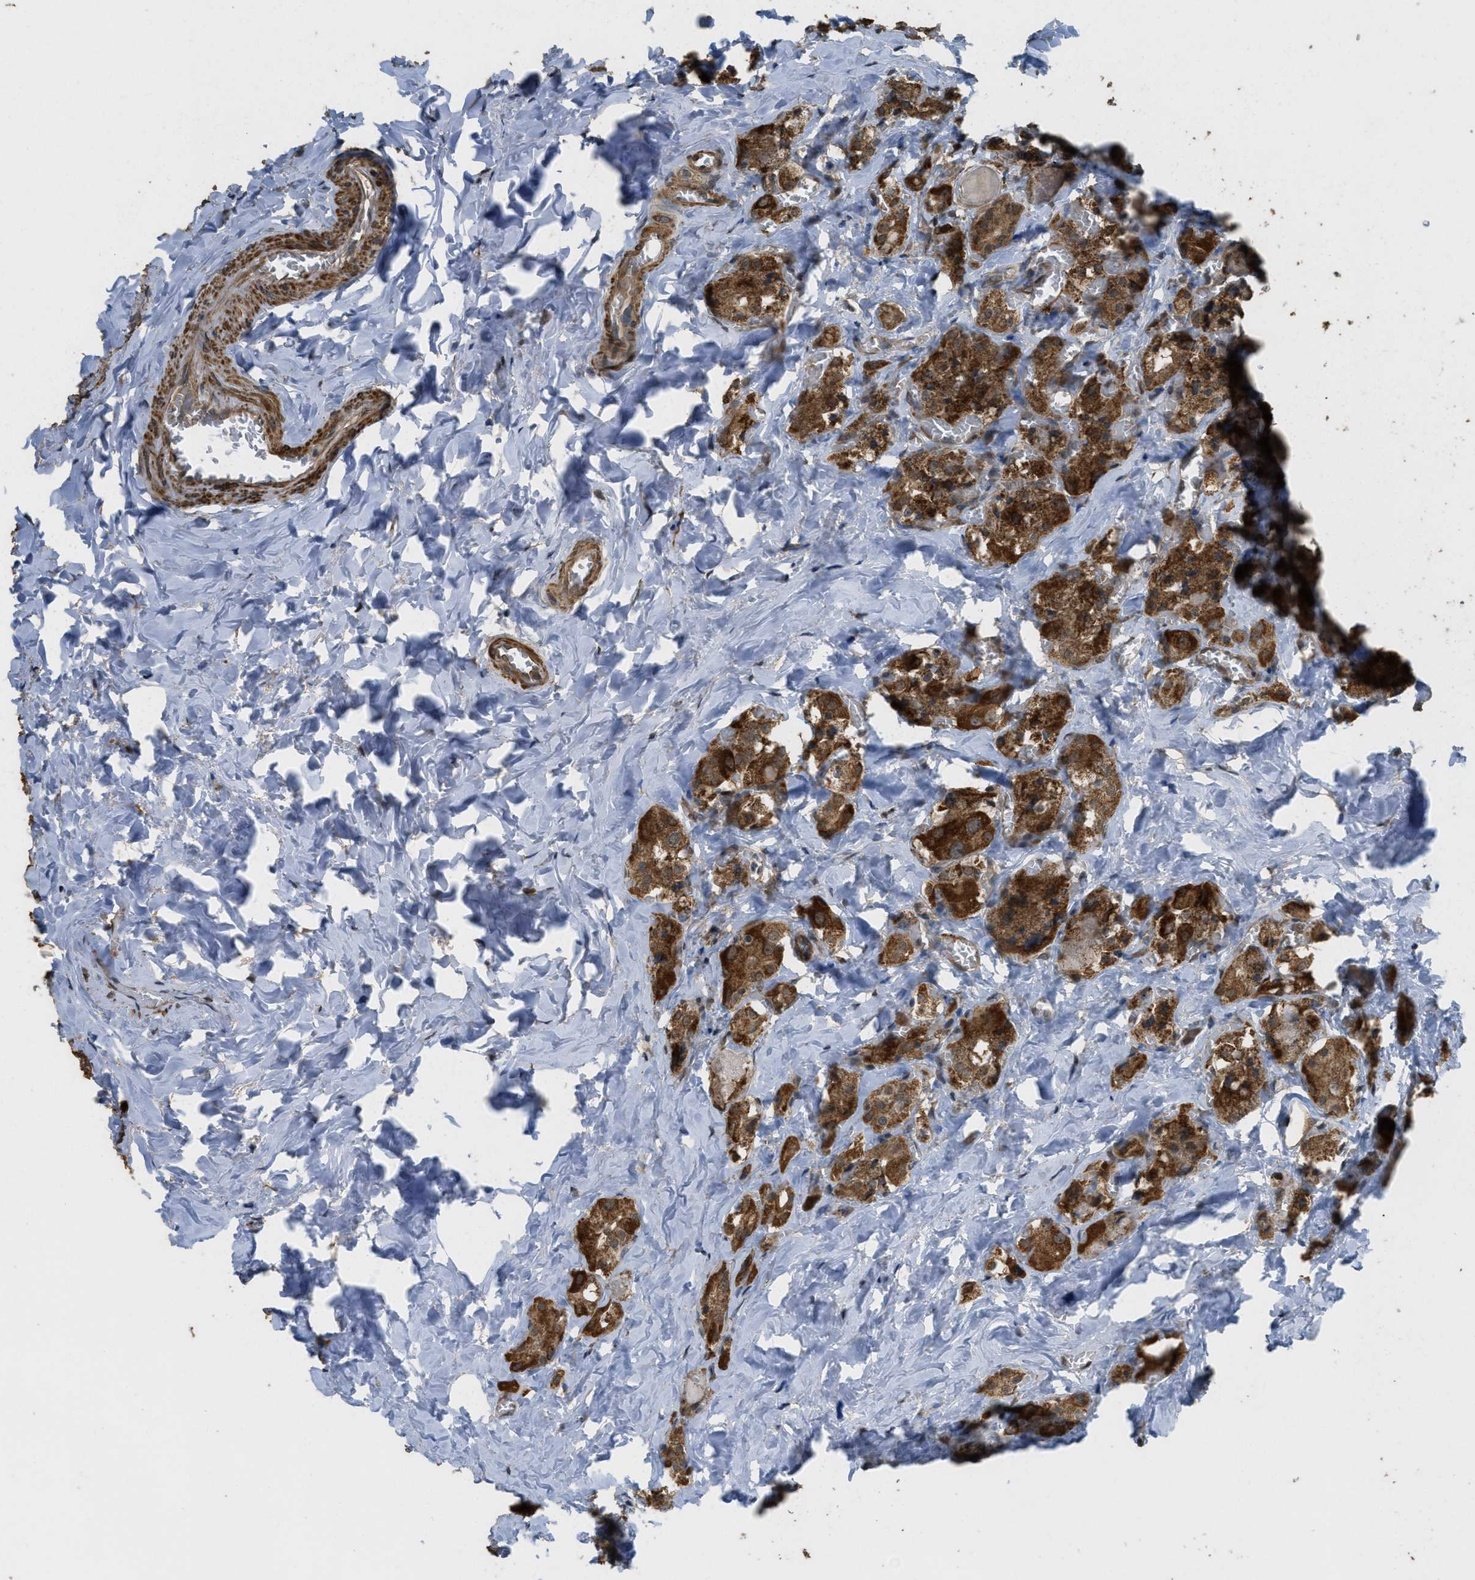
{"staining": {"intensity": "strong", "quantity": ">75%", "location": "cytoplasmic/membranous"}, "tissue": "parathyroid gland", "cell_type": "Glandular cells", "image_type": "normal", "snomed": [{"axis": "morphology", "description": "Normal tissue, NOS"}, {"axis": "morphology", "description": "Atrophy, NOS"}, {"axis": "topography", "description": "Parathyroid gland"}], "caption": "Immunohistochemistry (IHC) photomicrograph of unremarkable human parathyroid gland stained for a protein (brown), which exhibits high levels of strong cytoplasmic/membranous expression in approximately >75% of glandular cells.", "gene": "CTPS1", "patient": {"sex": "female", "age": 54}}